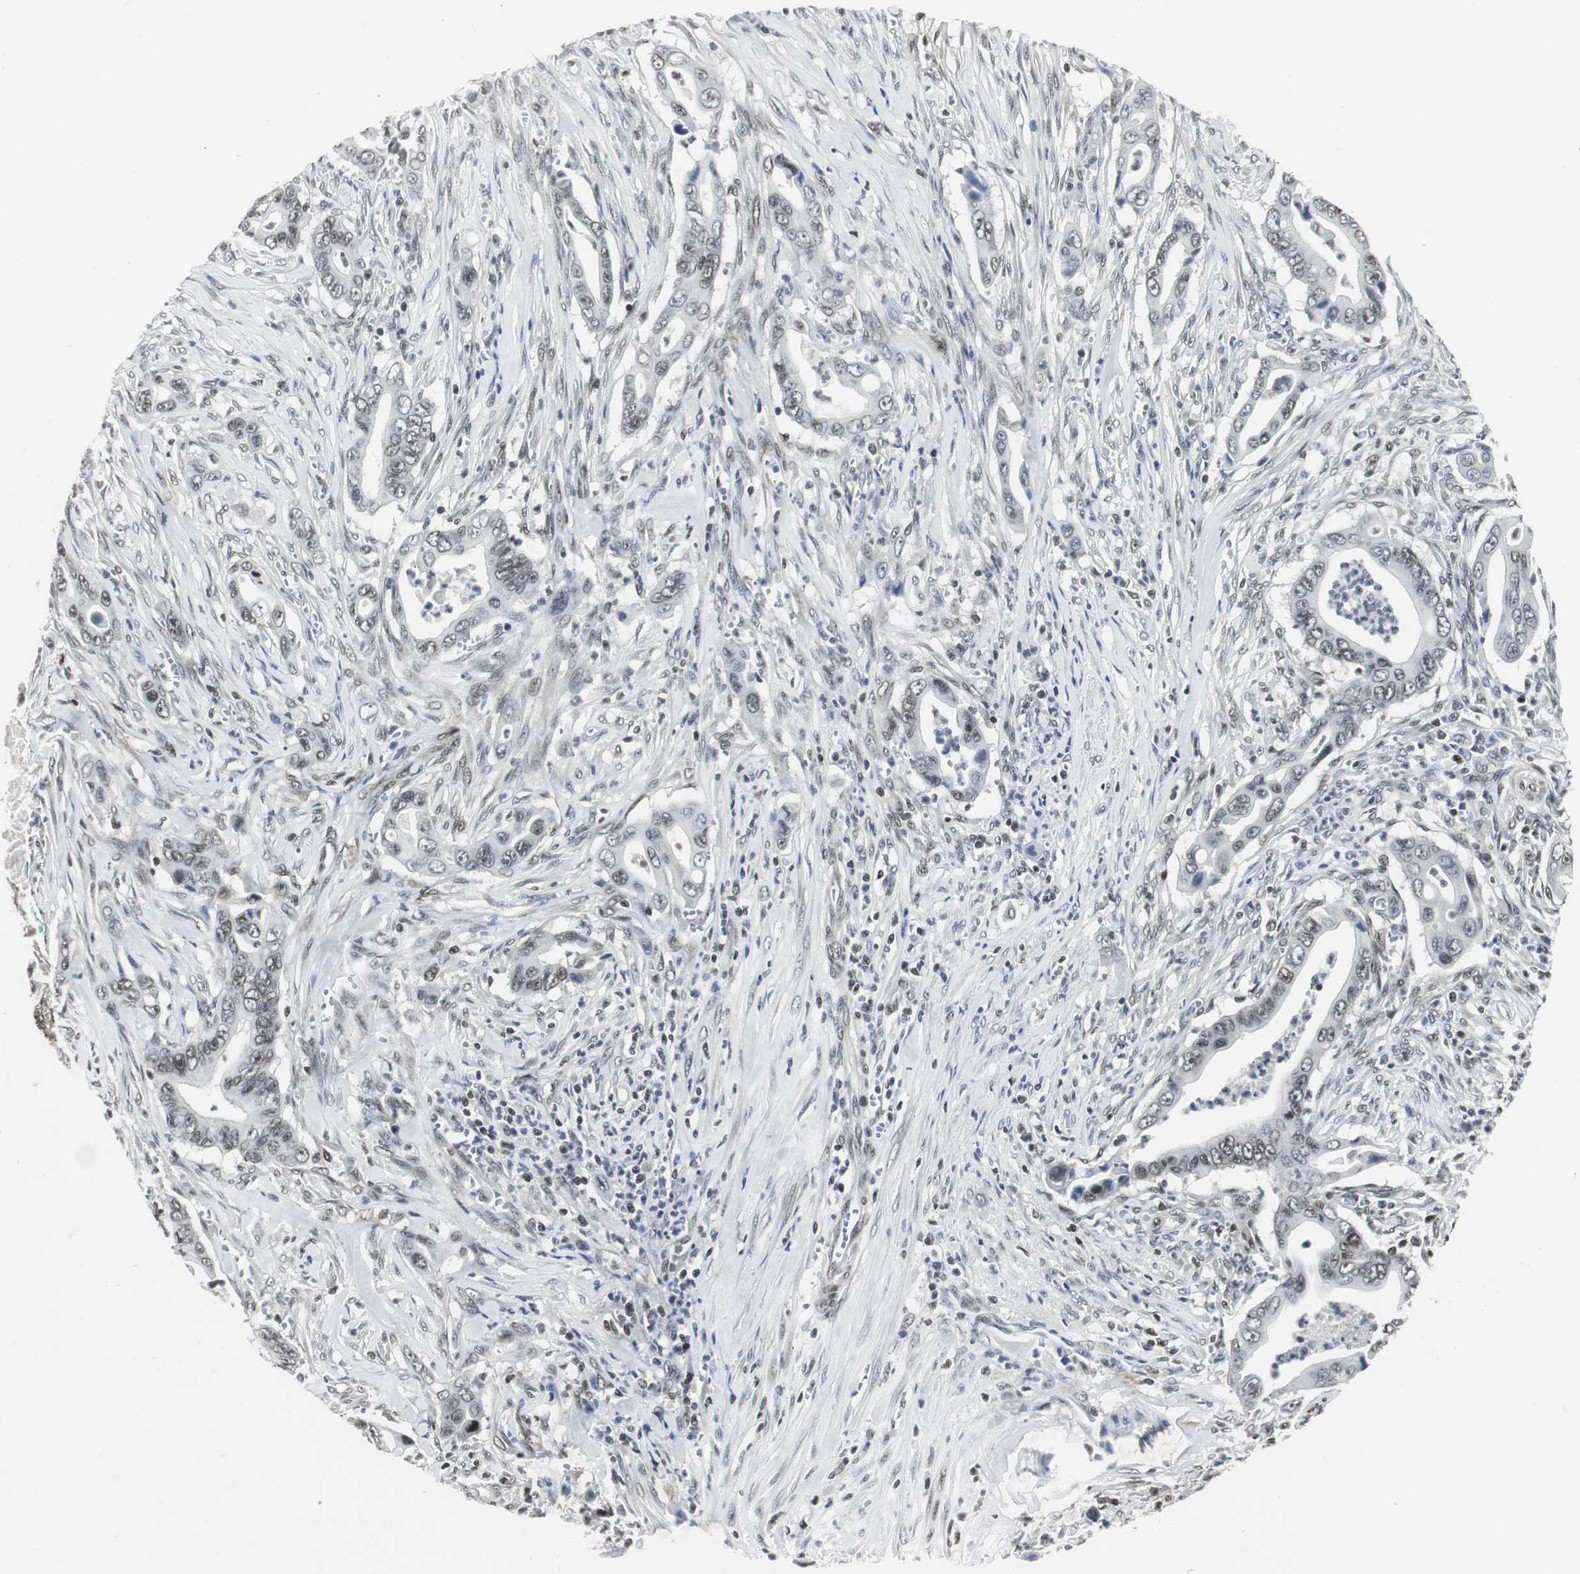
{"staining": {"intensity": "weak", "quantity": "<25%", "location": "nuclear"}, "tissue": "pancreatic cancer", "cell_type": "Tumor cells", "image_type": "cancer", "snomed": [{"axis": "morphology", "description": "Adenocarcinoma, NOS"}, {"axis": "topography", "description": "Pancreas"}], "caption": "Tumor cells are negative for brown protein staining in adenocarcinoma (pancreatic).", "gene": "MPG", "patient": {"sex": "male", "age": 59}}